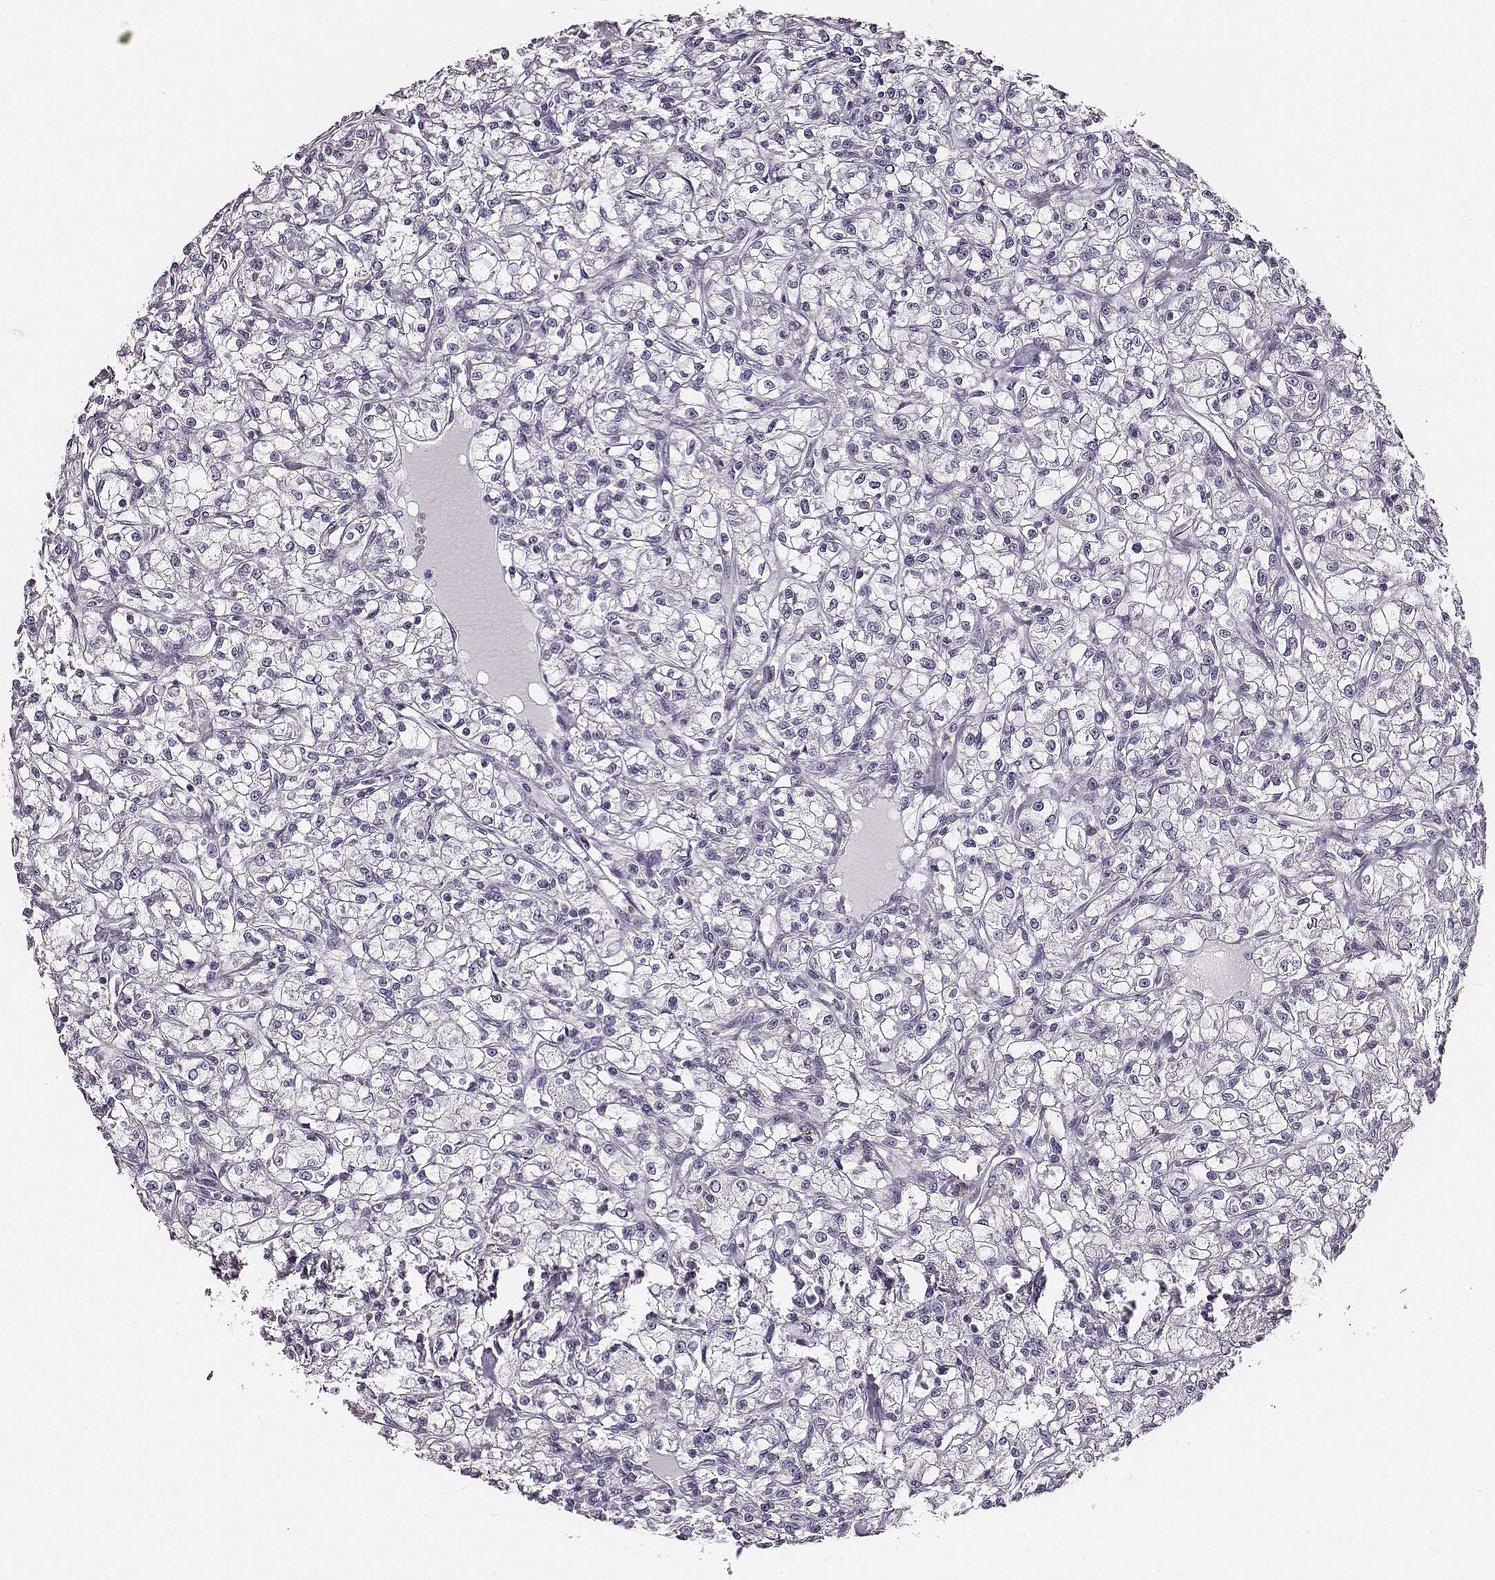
{"staining": {"intensity": "negative", "quantity": "none", "location": "none"}, "tissue": "renal cancer", "cell_type": "Tumor cells", "image_type": "cancer", "snomed": [{"axis": "morphology", "description": "Adenocarcinoma, NOS"}, {"axis": "topography", "description": "Kidney"}], "caption": "The immunohistochemistry (IHC) image has no significant staining in tumor cells of adenocarcinoma (renal) tissue.", "gene": "UBL4B", "patient": {"sex": "female", "age": 59}}